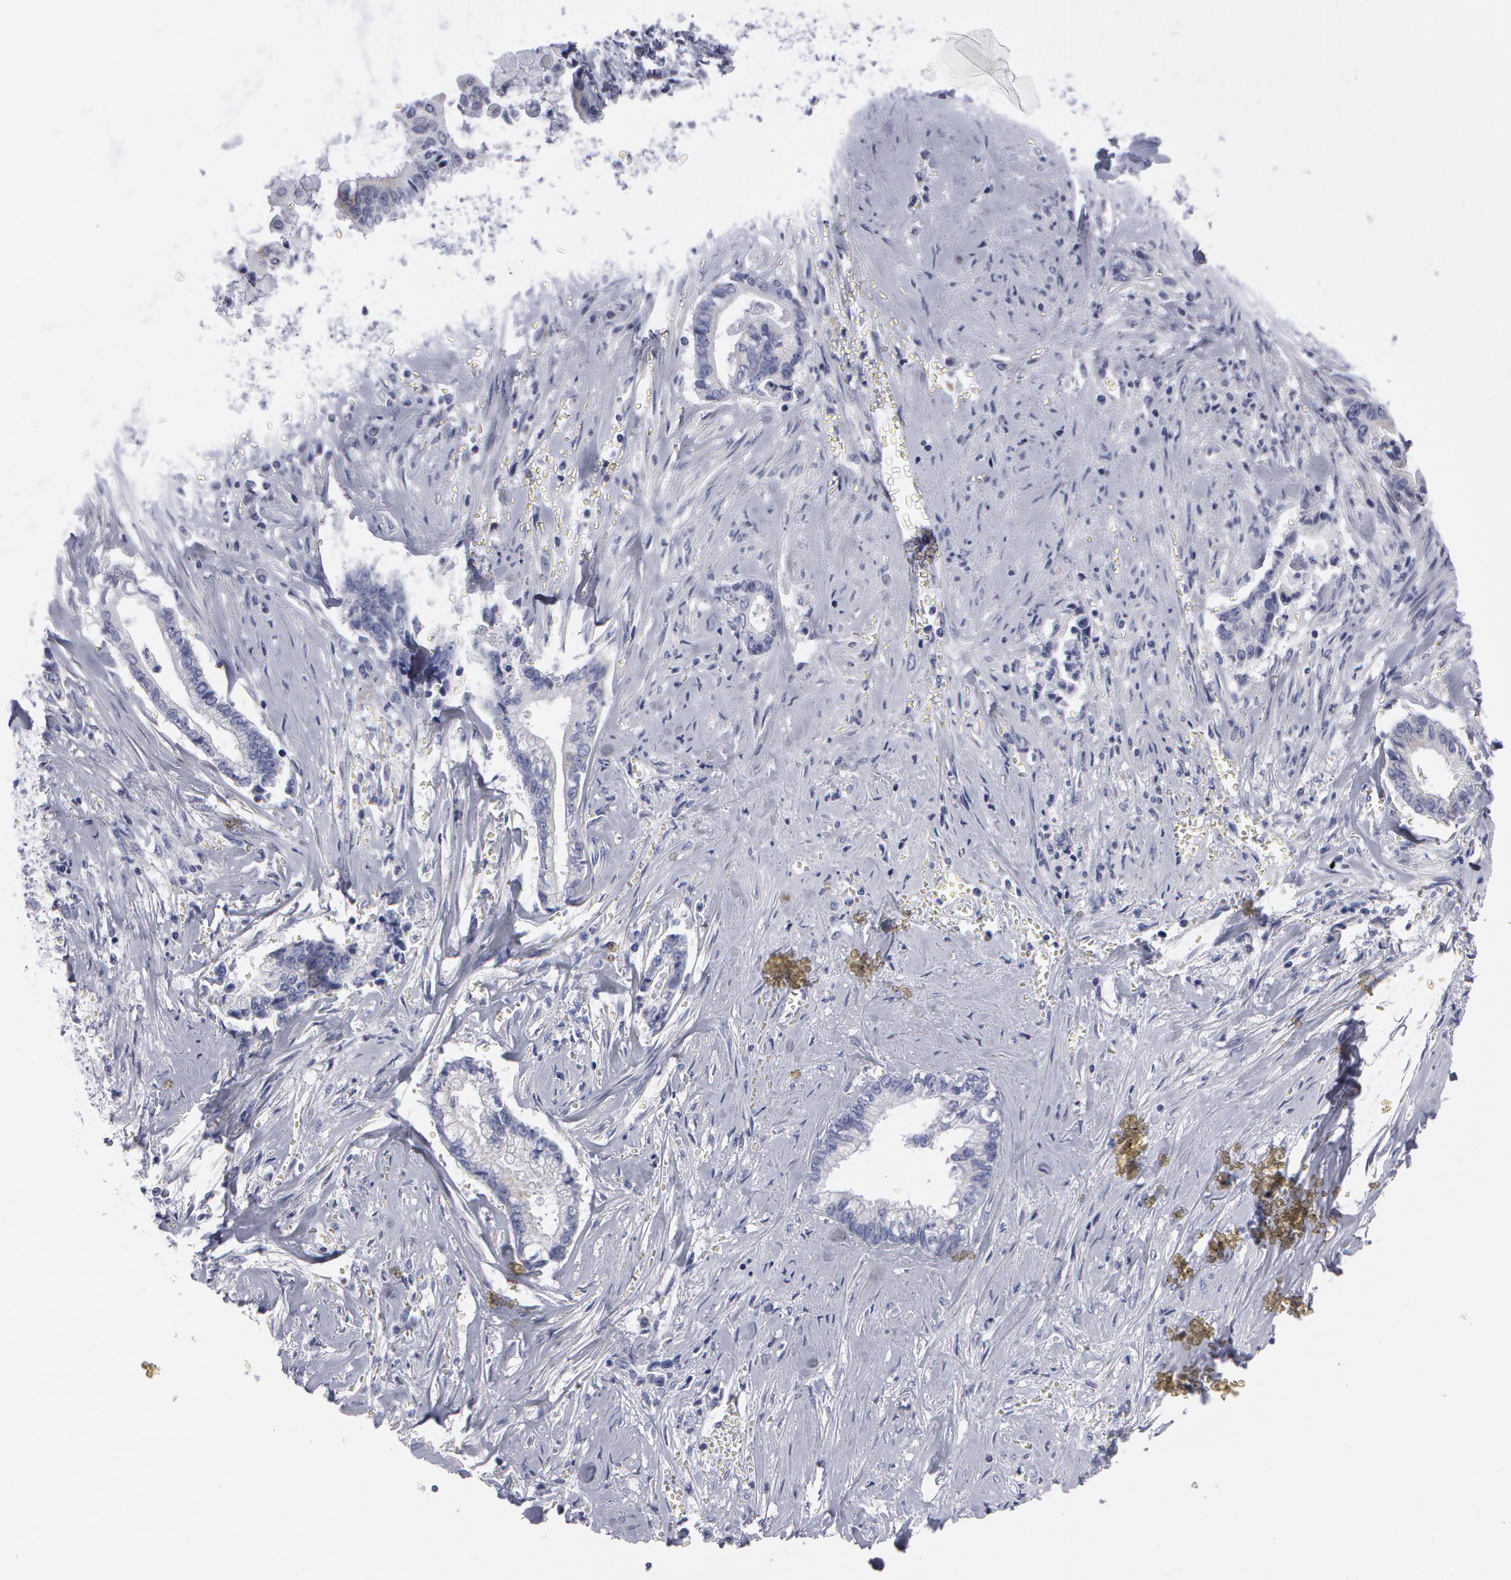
{"staining": {"intensity": "negative", "quantity": "none", "location": "none"}, "tissue": "liver cancer", "cell_type": "Tumor cells", "image_type": "cancer", "snomed": [{"axis": "morphology", "description": "Cholangiocarcinoma"}, {"axis": "topography", "description": "Liver"}], "caption": "IHC micrograph of neoplastic tissue: liver cholangiocarcinoma stained with DAB demonstrates no significant protein expression in tumor cells.", "gene": "SMC1B", "patient": {"sex": "male", "age": 57}}